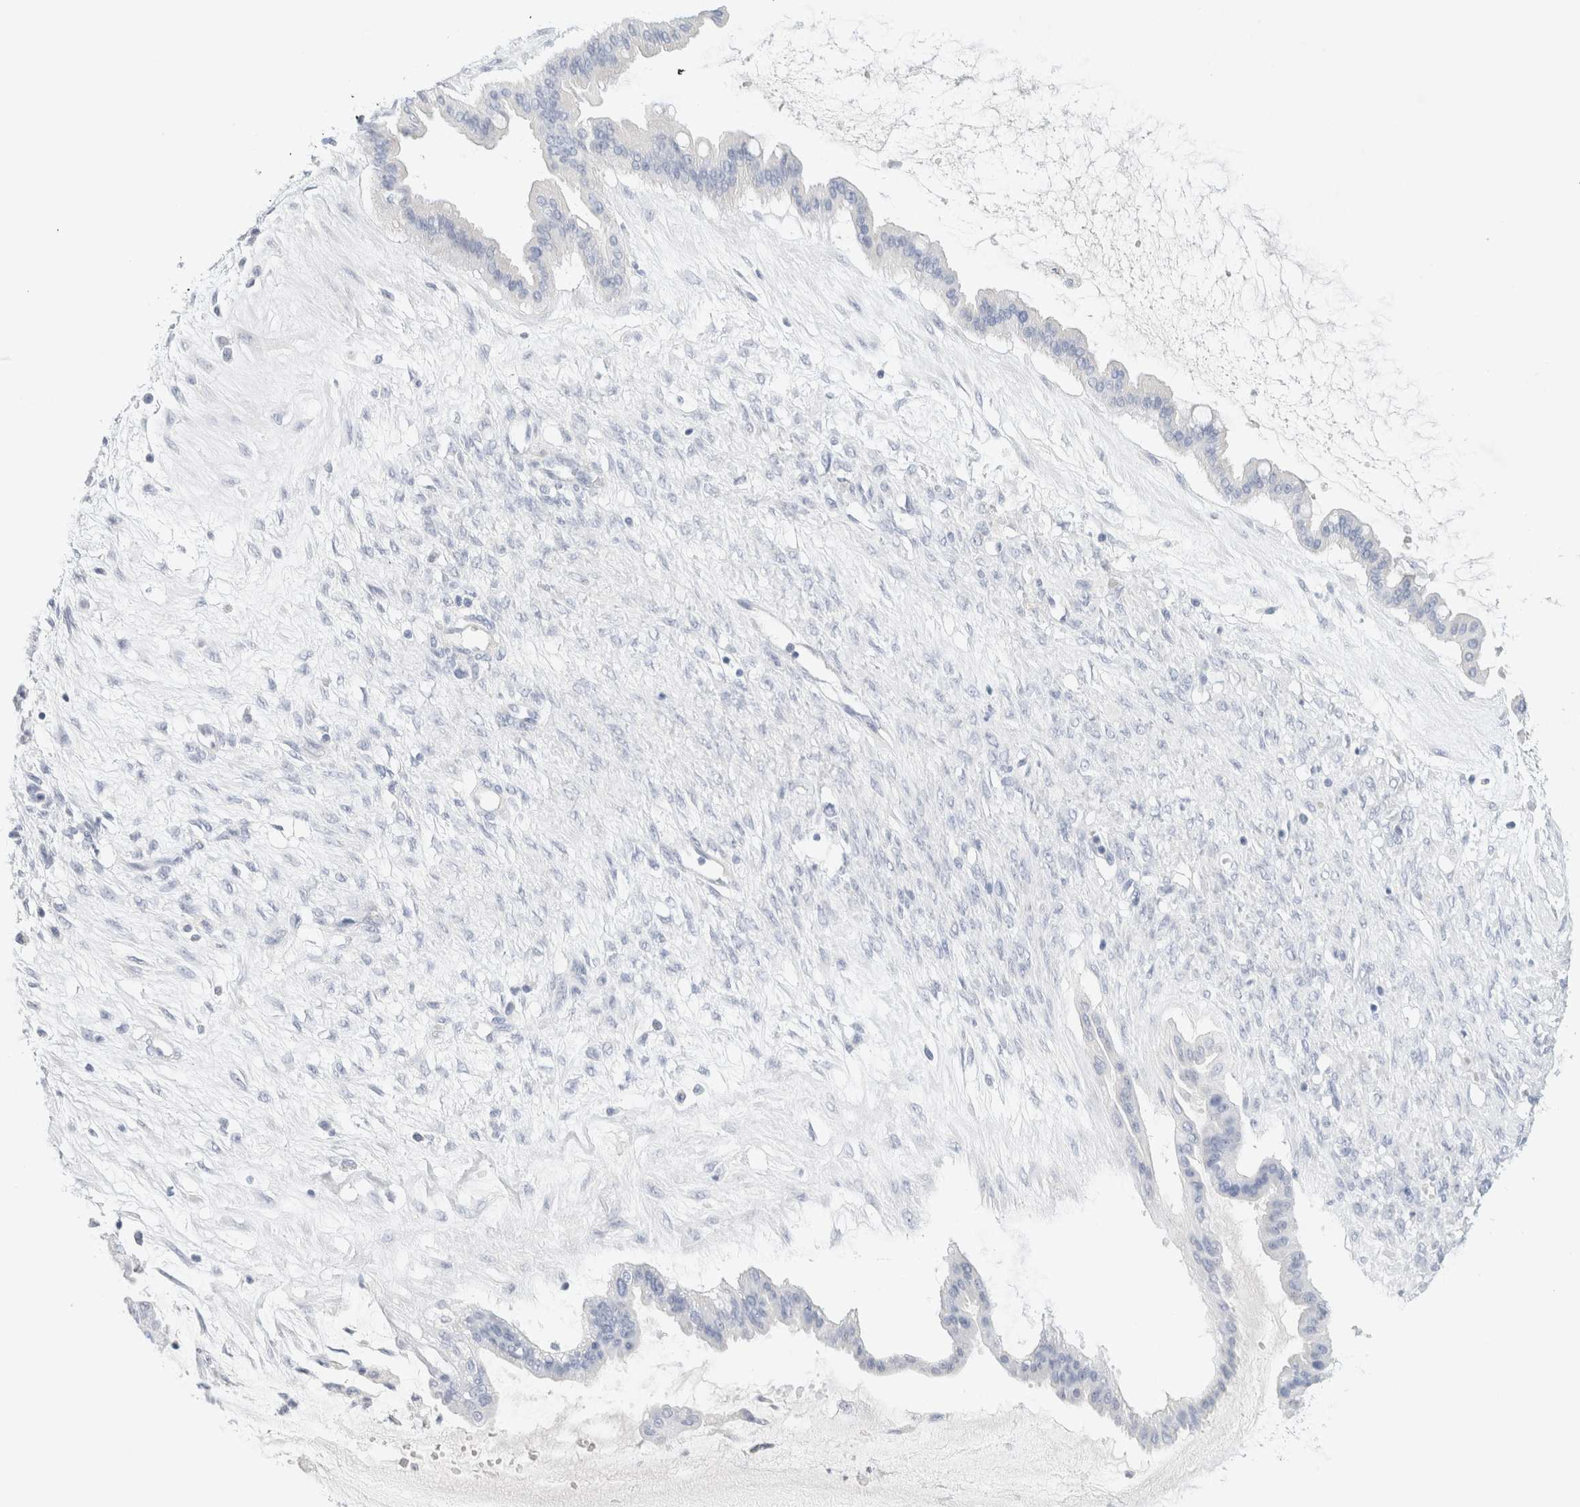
{"staining": {"intensity": "negative", "quantity": "none", "location": "none"}, "tissue": "ovarian cancer", "cell_type": "Tumor cells", "image_type": "cancer", "snomed": [{"axis": "morphology", "description": "Cystadenocarcinoma, mucinous, NOS"}, {"axis": "topography", "description": "Ovary"}], "caption": "Immunohistochemistry photomicrograph of ovarian mucinous cystadenocarcinoma stained for a protein (brown), which displays no positivity in tumor cells.", "gene": "HEXD", "patient": {"sex": "female", "age": 73}}